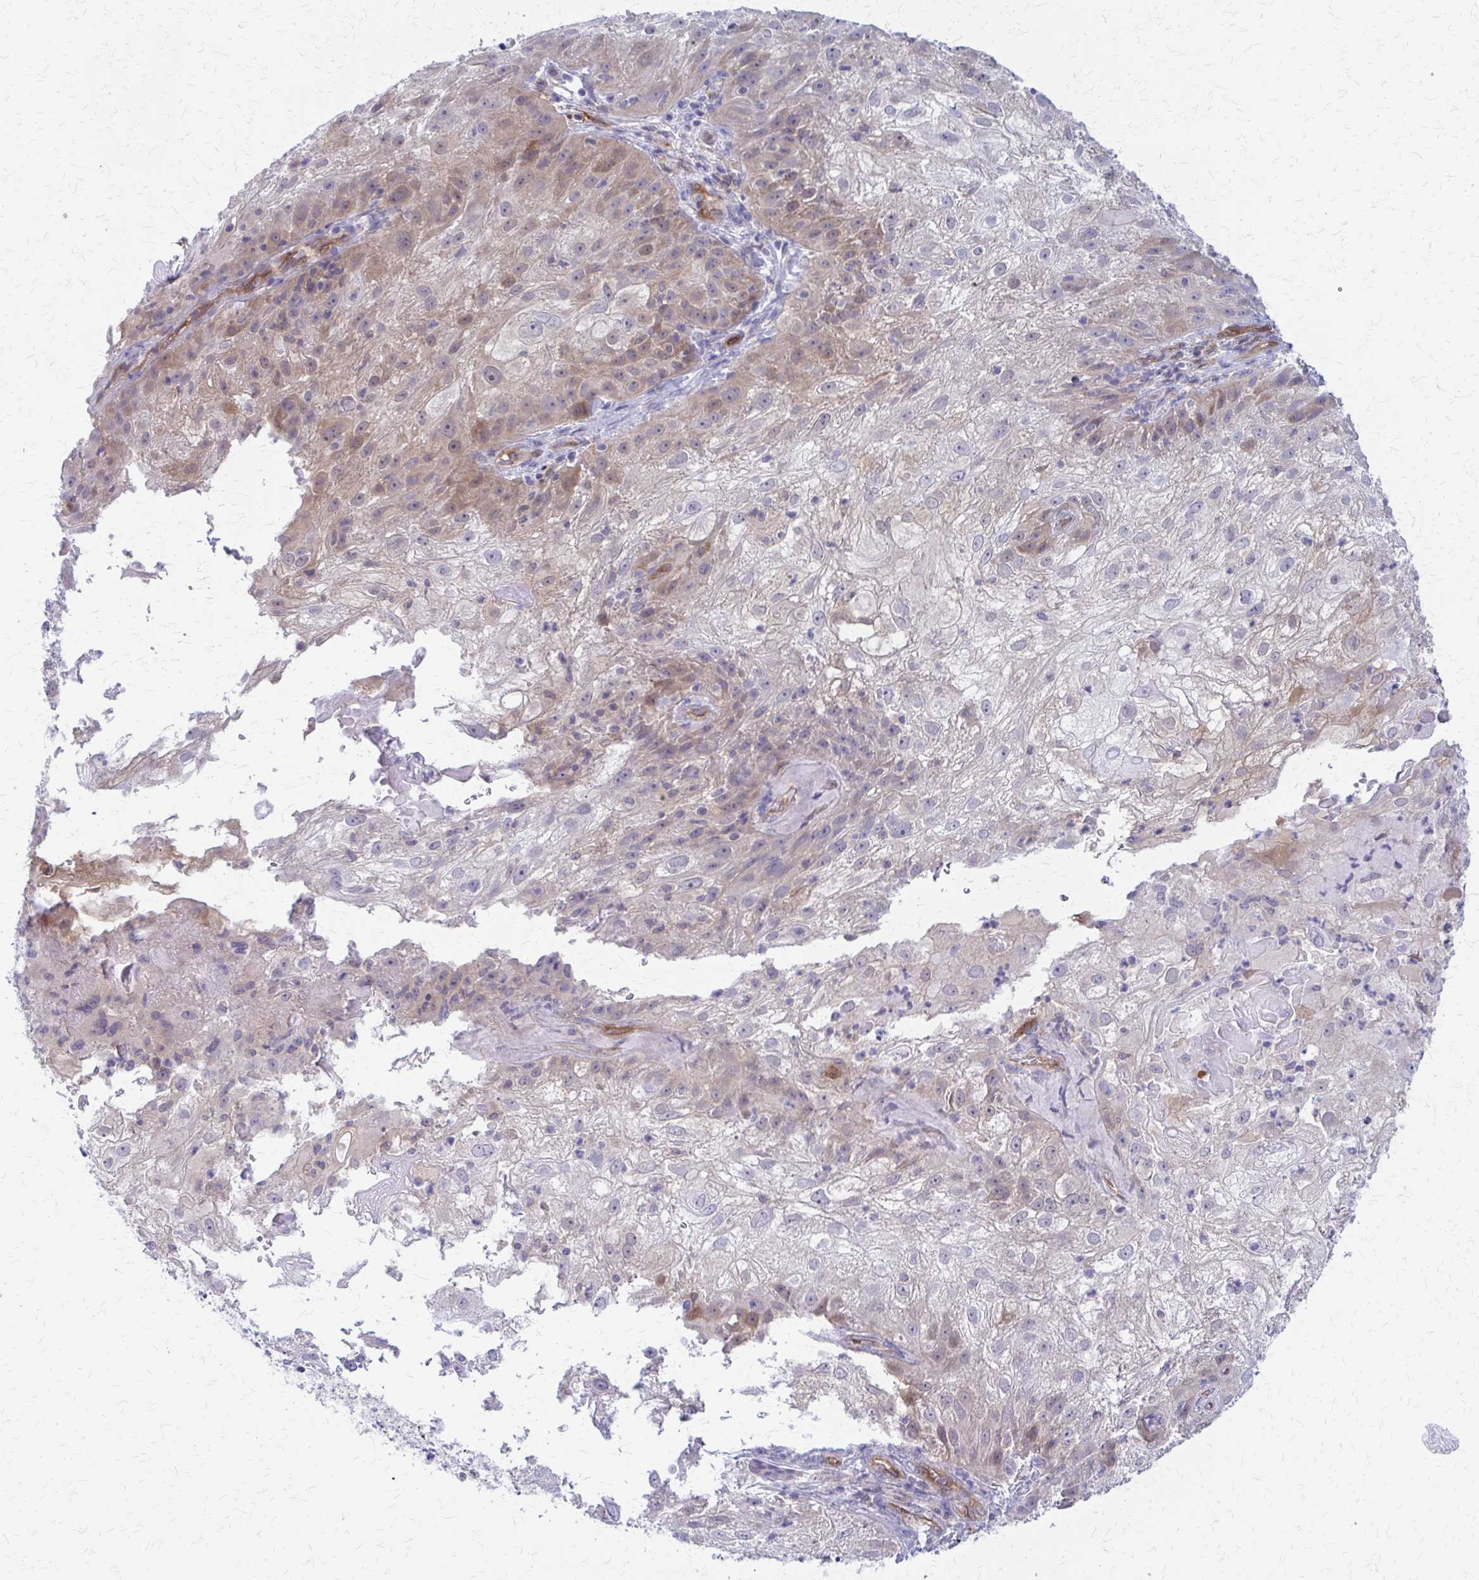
{"staining": {"intensity": "moderate", "quantity": "<25%", "location": "cytoplasmic/membranous,nuclear"}, "tissue": "skin cancer", "cell_type": "Tumor cells", "image_type": "cancer", "snomed": [{"axis": "morphology", "description": "Normal tissue, NOS"}, {"axis": "morphology", "description": "Squamous cell carcinoma, NOS"}, {"axis": "topography", "description": "Skin"}], "caption": "Skin cancer (squamous cell carcinoma) stained for a protein reveals moderate cytoplasmic/membranous and nuclear positivity in tumor cells.", "gene": "CLIC2", "patient": {"sex": "female", "age": 83}}